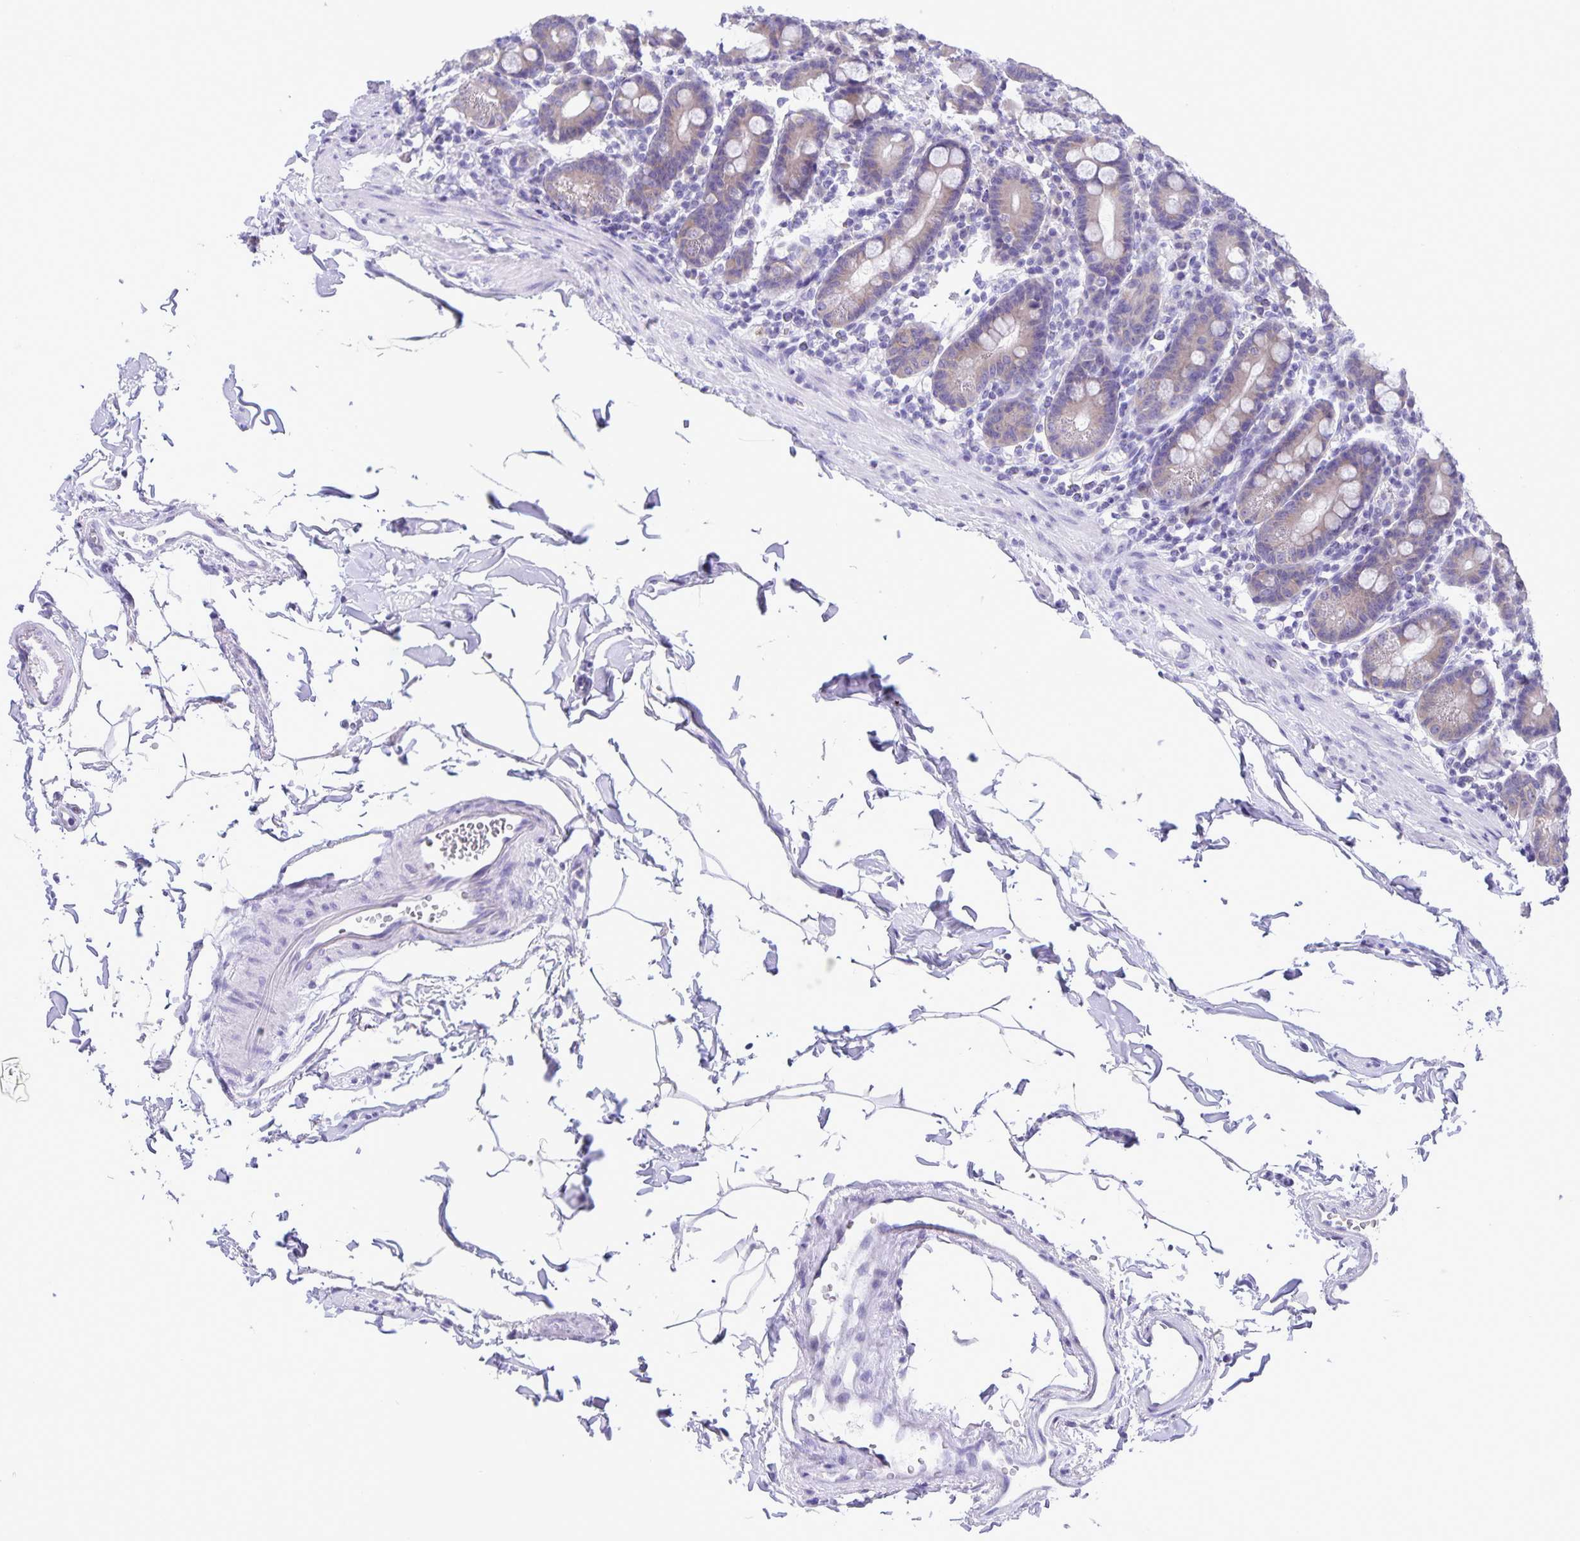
{"staining": {"intensity": "weak", "quantity": "<25%", "location": "cytoplasmic/membranous"}, "tissue": "duodenum", "cell_type": "Glandular cells", "image_type": "normal", "snomed": [{"axis": "morphology", "description": "Normal tissue, NOS"}, {"axis": "topography", "description": "Pancreas"}, {"axis": "topography", "description": "Duodenum"}], "caption": "The histopathology image shows no staining of glandular cells in benign duodenum. Nuclei are stained in blue.", "gene": "CAPSL", "patient": {"sex": "male", "age": 59}}